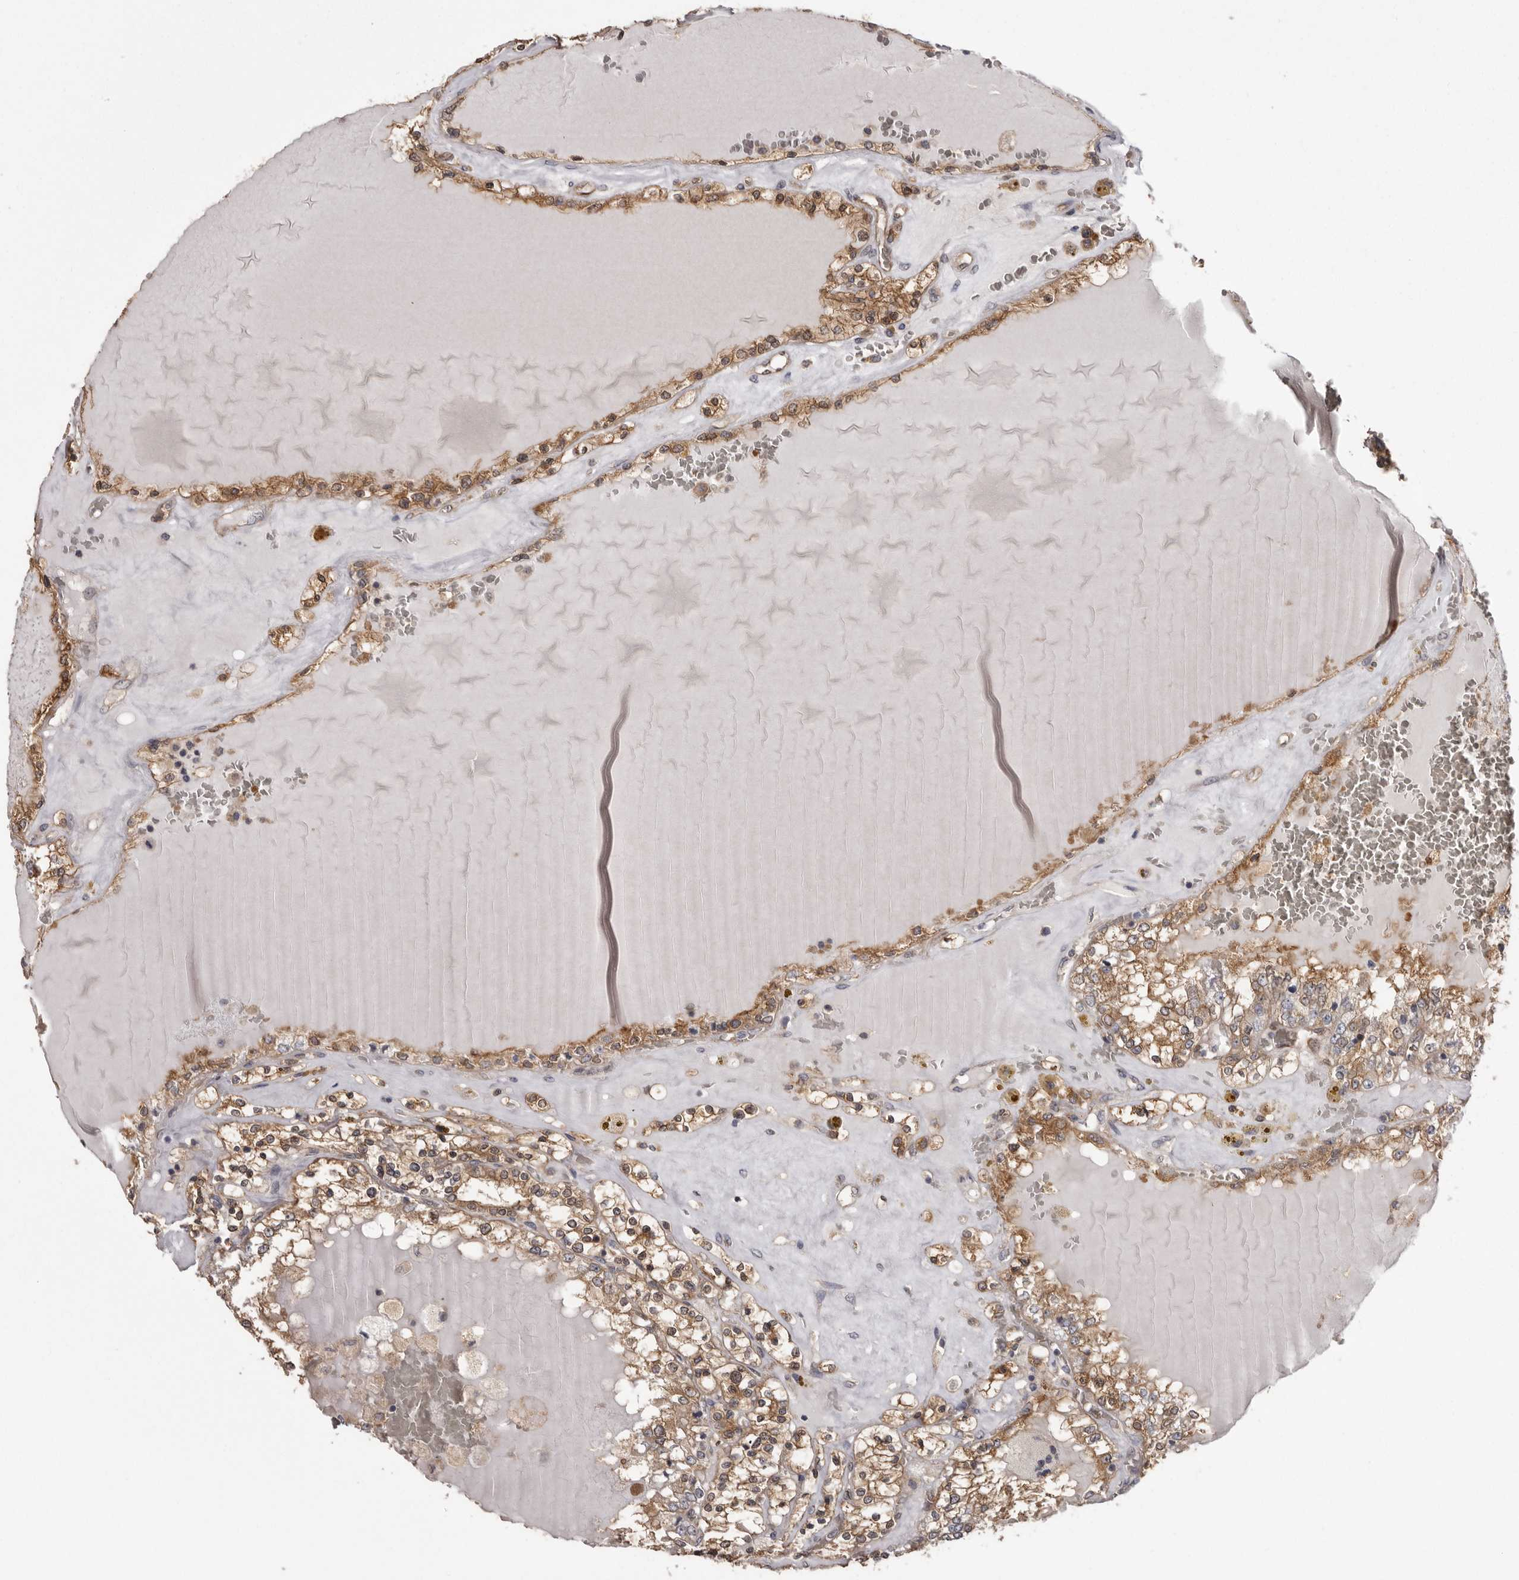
{"staining": {"intensity": "moderate", "quantity": ">75%", "location": "cytoplasmic/membranous"}, "tissue": "renal cancer", "cell_type": "Tumor cells", "image_type": "cancer", "snomed": [{"axis": "morphology", "description": "Adenocarcinoma, NOS"}, {"axis": "topography", "description": "Kidney"}], "caption": "DAB immunohistochemical staining of human renal cancer (adenocarcinoma) displays moderate cytoplasmic/membranous protein positivity in about >75% of tumor cells. The protein is stained brown, and the nuclei are stained in blue (DAB (3,3'-diaminobenzidine) IHC with brightfield microscopy, high magnification).", "gene": "DARS1", "patient": {"sex": "female", "age": 56}}